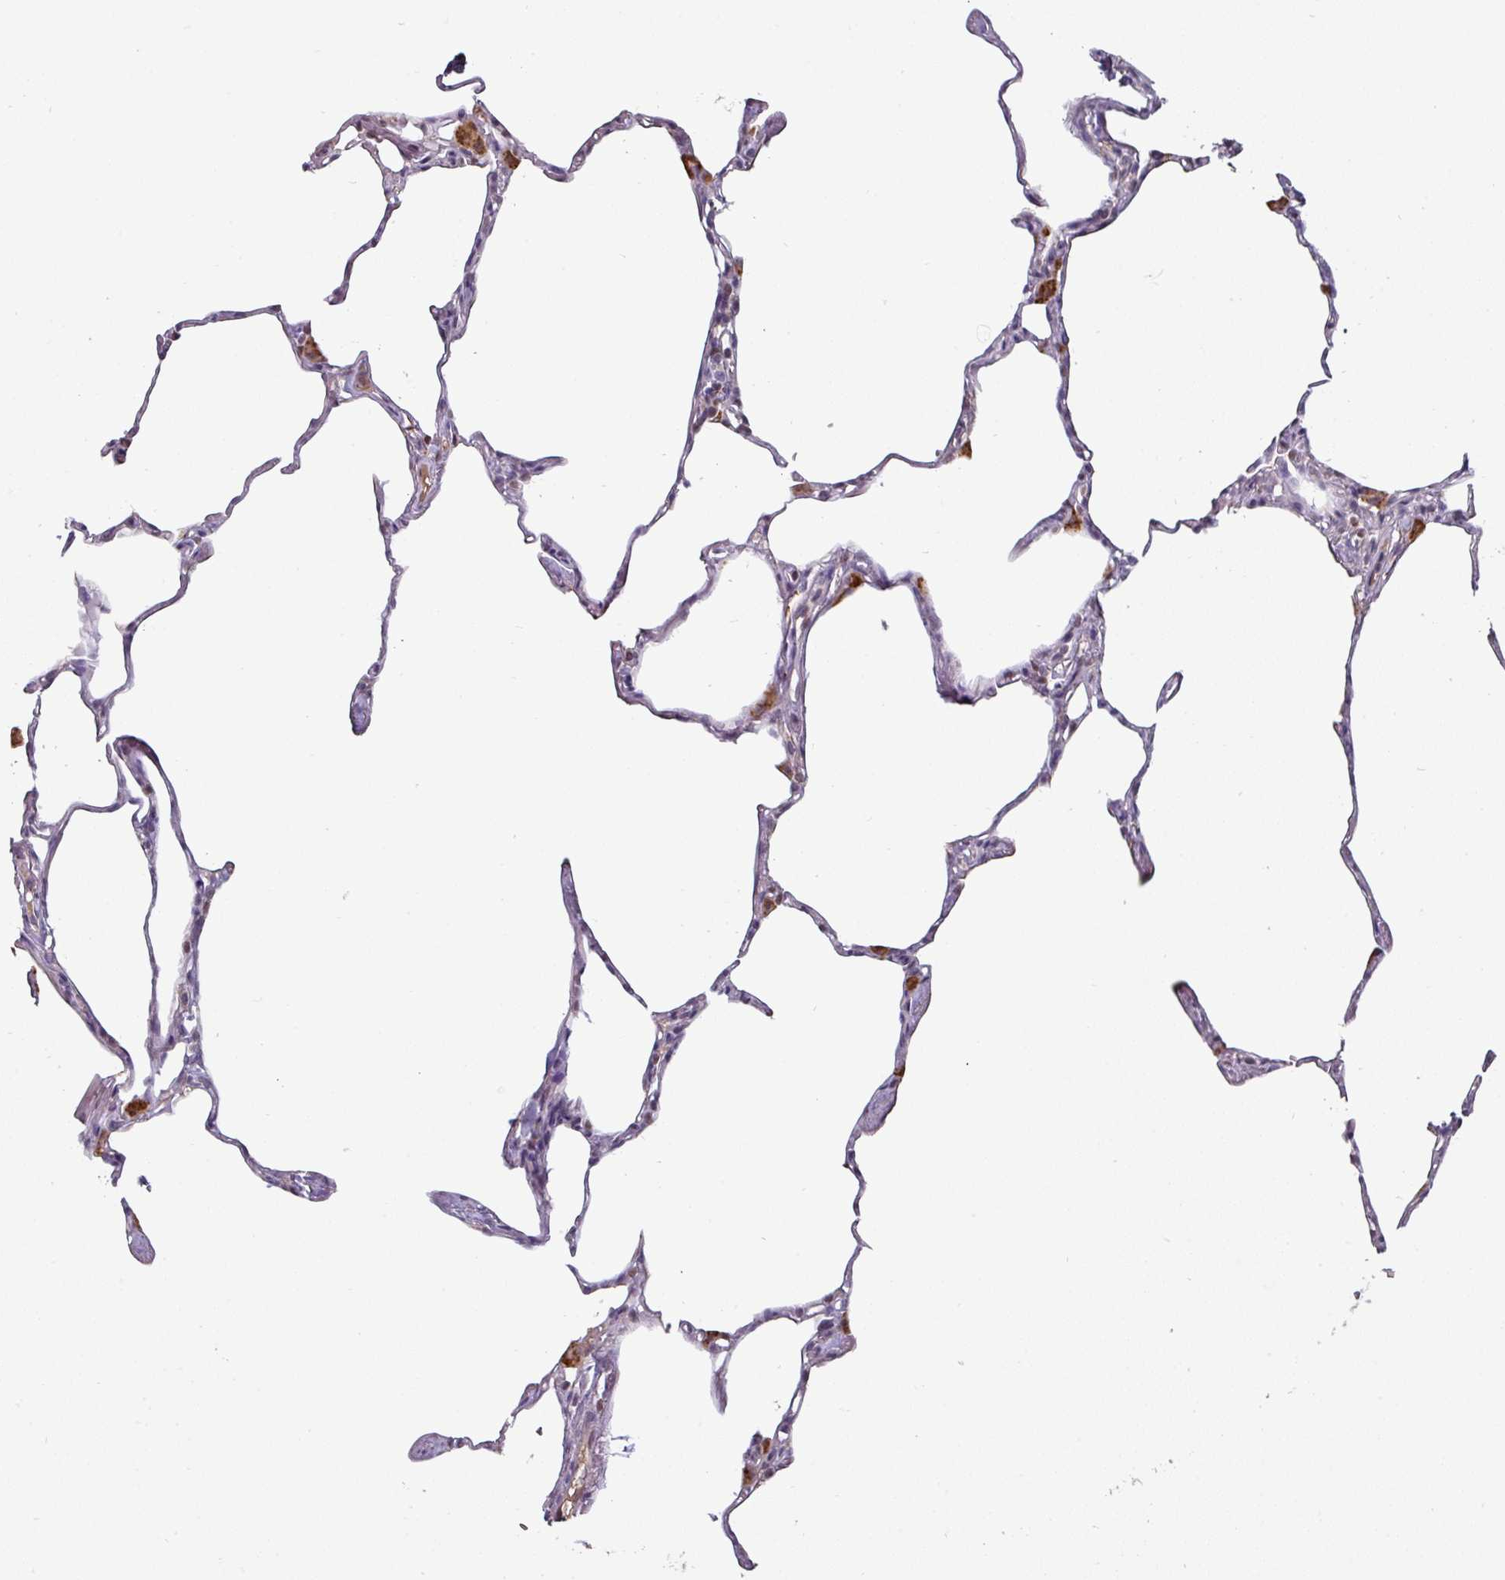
{"staining": {"intensity": "negative", "quantity": "none", "location": "none"}, "tissue": "lung", "cell_type": "Alveolar cells", "image_type": "normal", "snomed": [{"axis": "morphology", "description": "Normal tissue, NOS"}, {"axis": "topography", "description": "Lung"}], "caption": "Immunohistochemistry image of unremarkable lung stained for a protein (brown), which displays no positivity in alveolar cells.", "gene": "SWSAP1", "patient": {"sex": "male", "age": 65}}